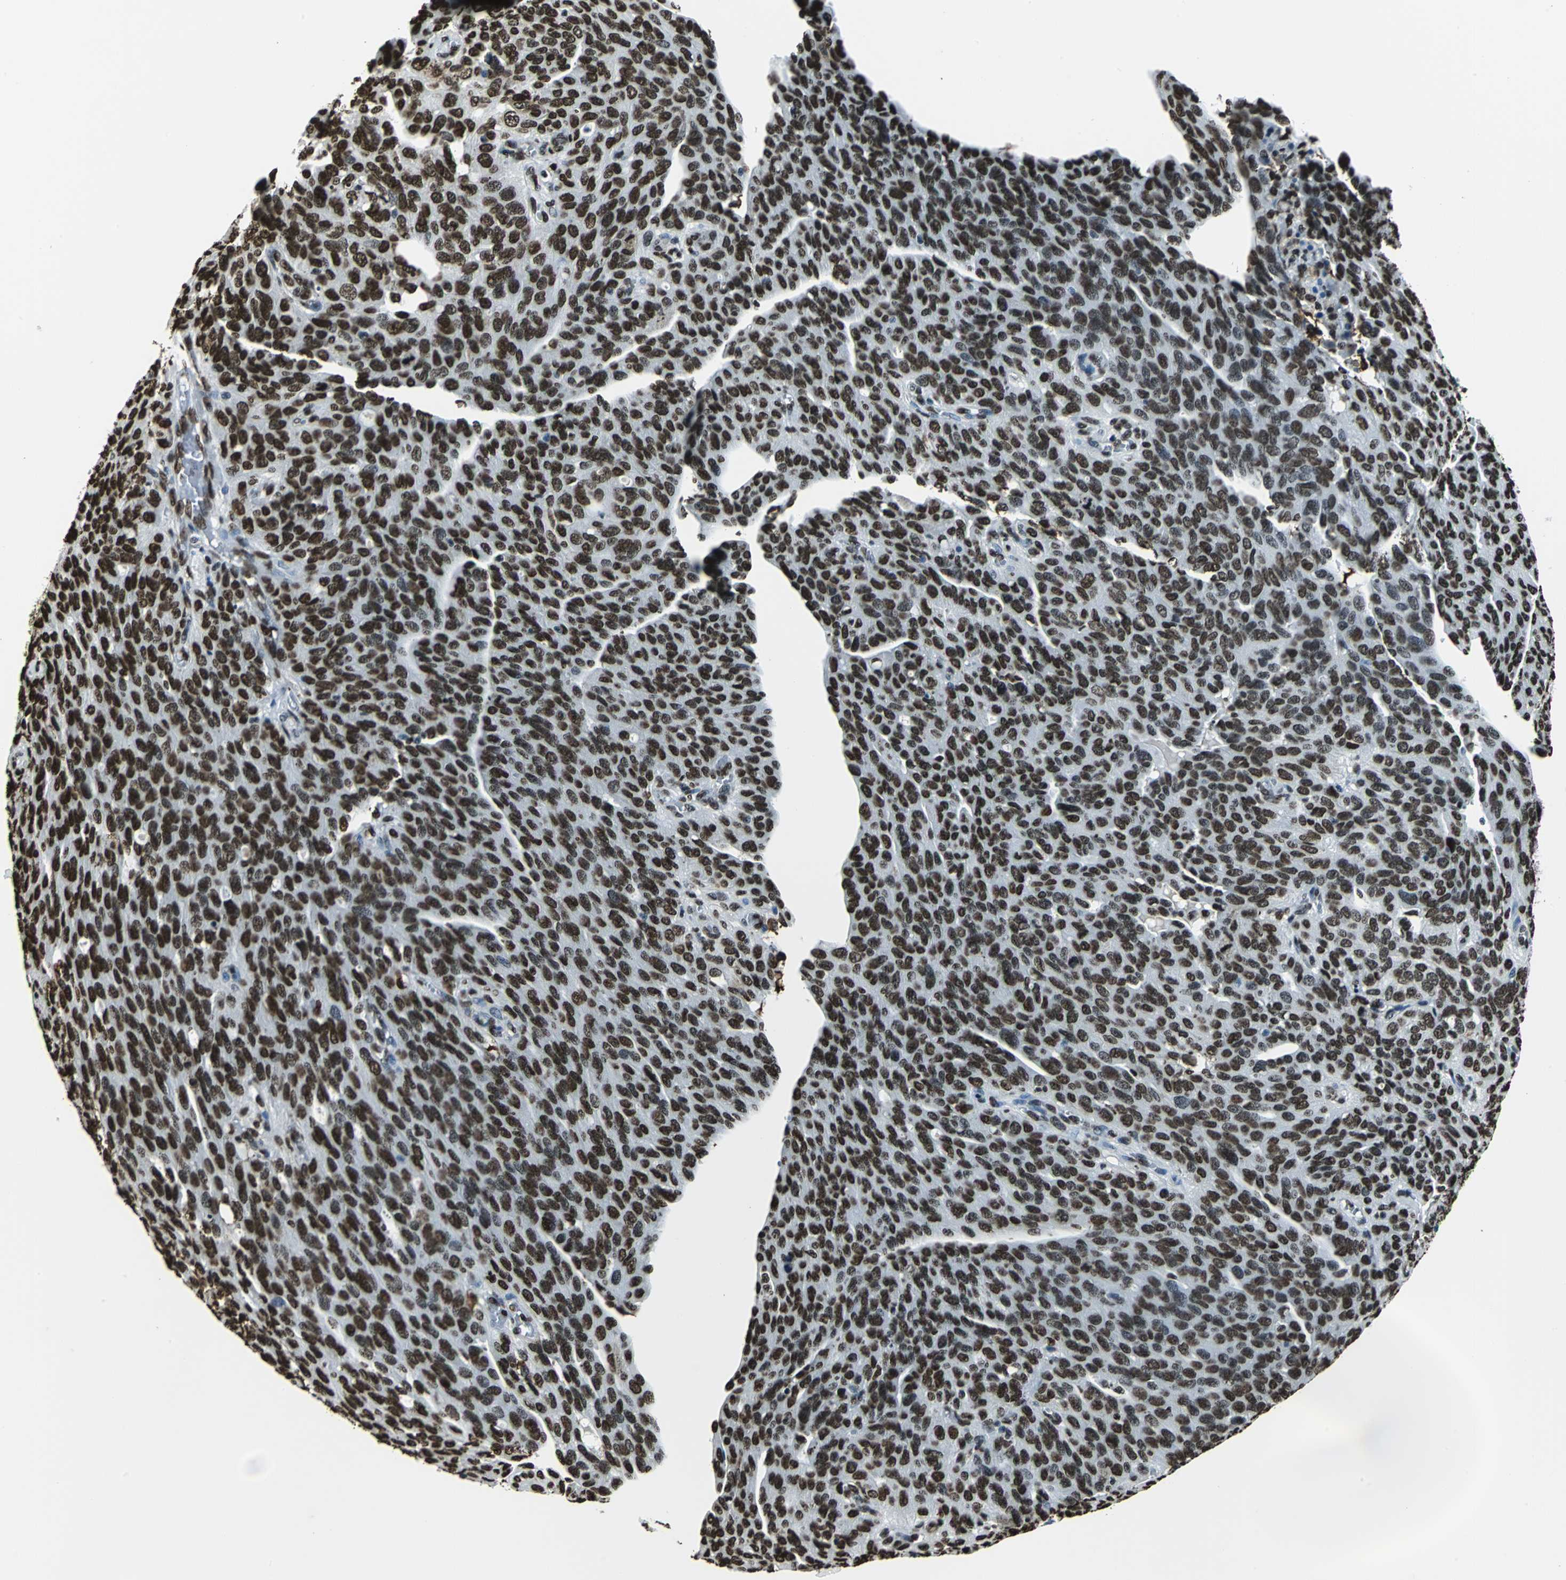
{"staining": {"intensity": "strong", "quantity": ">75%", "location": "nuclear"}, "tissue": "ovarian cancer", "cell_type": "Tumor cells", "image_type": "cancer", "snomed": [{"axis": "morphology", "description": "Carcinoma, endometroid"}, {"axis": "topography", "description": "Ovary"}], "caption": "Immunohistochemical staining of human endometroid carcinoma (ovarian) displays high levels of strong nuclear protein expression in approximately >75% of tumor cells.", "gene": "APEX1", "patient": {"sex": "female", "age": 60}}